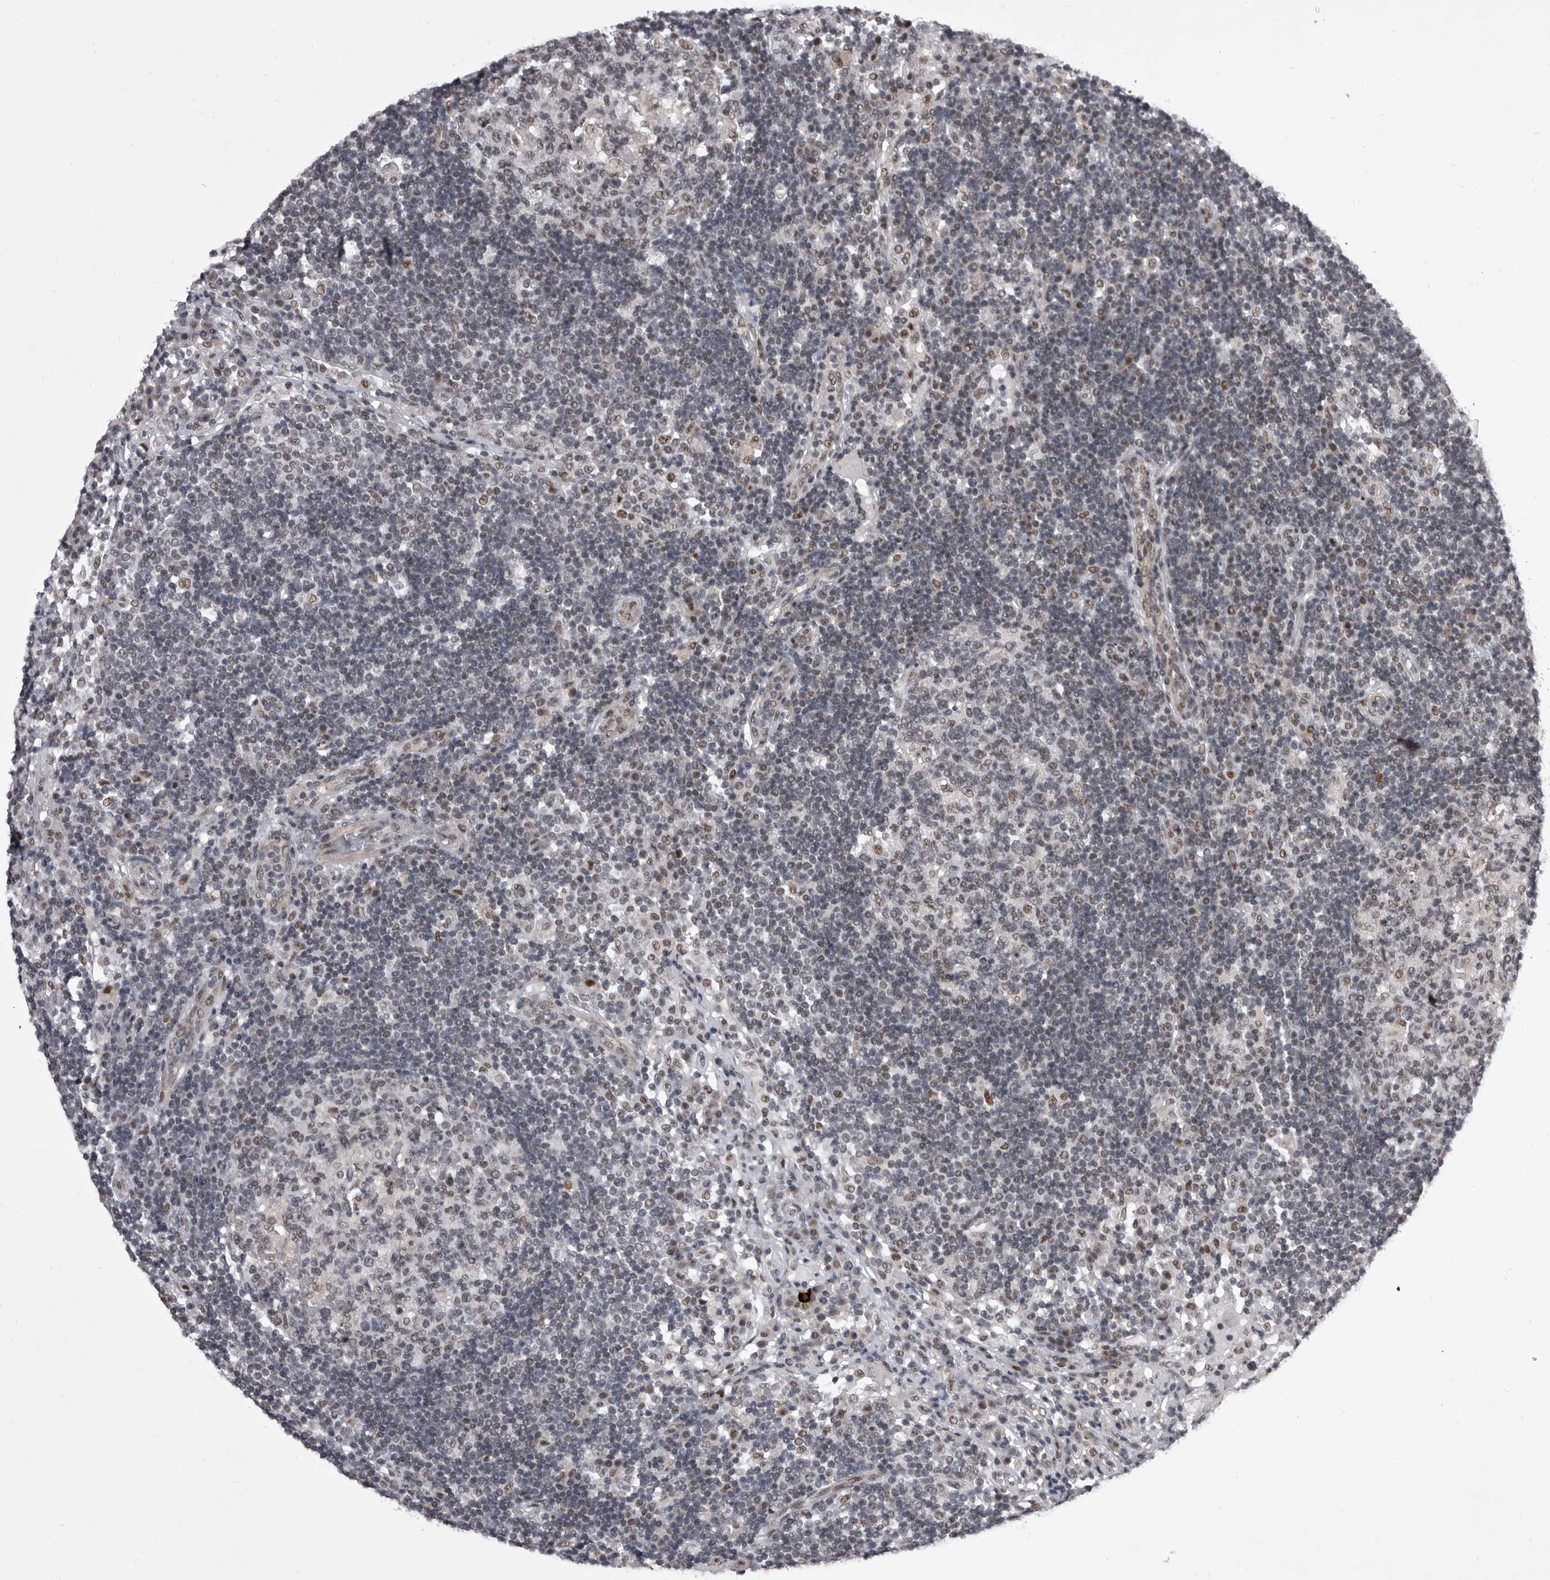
{"staining": {"intensity": "weak", "quantity": "<25%", "location": "nuclear"}, "tissue": "lymph node", "cell_type": "Germinal center cells", "image_type": "normal", "snomed": [{"axis": "morphology", "description": "Normal tissue, NOS"}, {"axis": "topography", "description": "Lymph node"}], "caption": "This is a histopathology image of immunohistochemistry (IHC) staining of normal lymph node, which shows no expression in germinal center cells.", "gene": "PRPF3", "patient": {"sex": "female", "age": 53}}